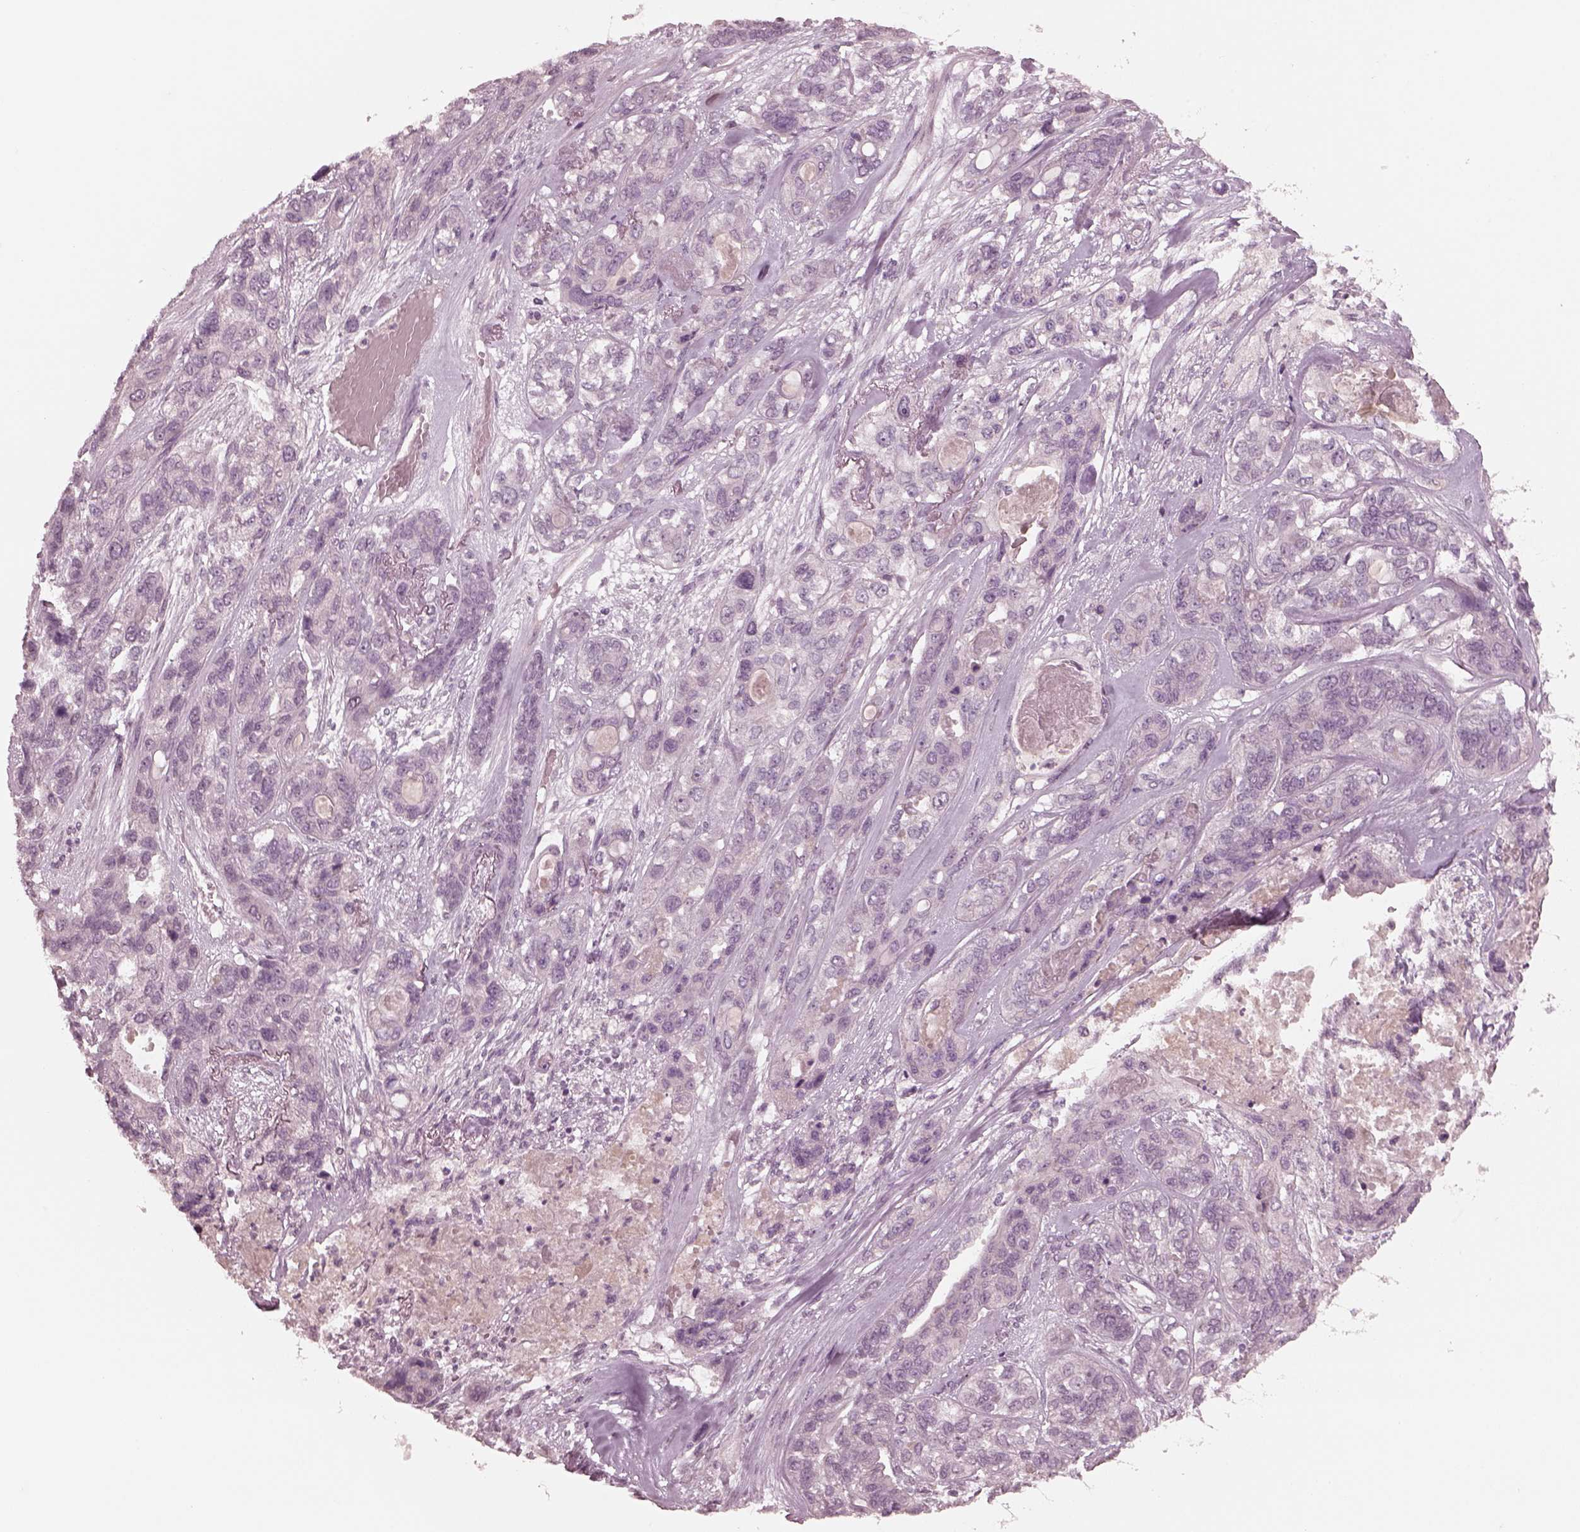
{"staining": {"intensity": "negative", "quantity": "none", "location": "none"}, "tissue": "lung cancer", "cell_type": "Tumor cells", "image_type": "cancer", "snomed": [{"axis": "morphology", "description": "Squamous cell carcinoma, NOS"}, {"axis": "topography", "description": "Lung"}], "caption": "IHC of human lung squamous cell carcinoma demonstrates no expression in tumor cells.", "gene": "RGS7", "patient": {"sex": "female", "age": 70}}